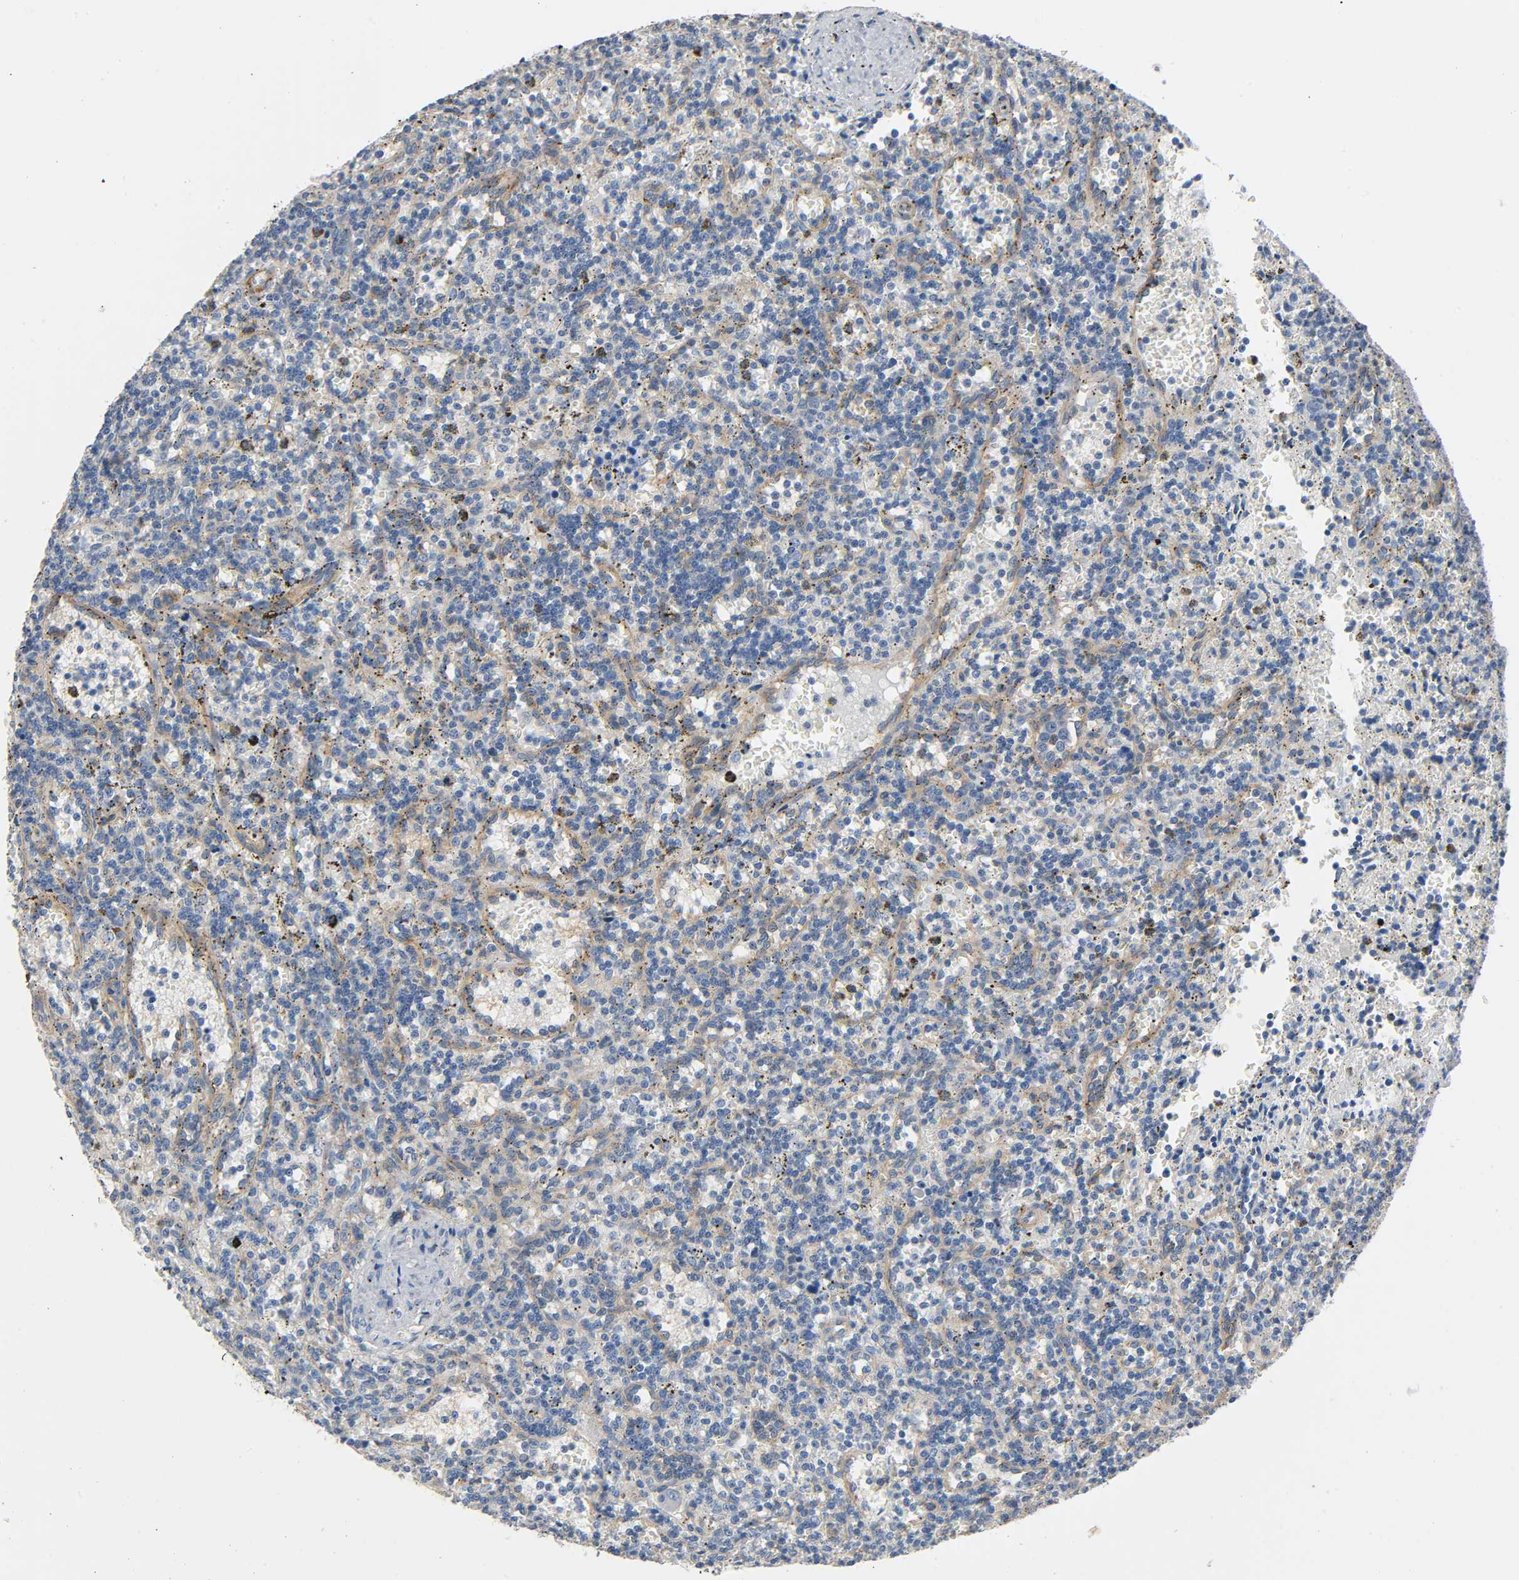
{"staining": {"intensity": "weak", "quantity": "25%-75%", "location": "cytoplasmic/membranous"}, "tissue": "lymphoma", "cell_type": "Tumor cells", "image_type": "cancer", "snomed": [{"axis": "morphology", "description": "Malignant lymphoma, non-Hodgkin's type, Low grade"}, {"axis": "topography", "description": "Spleen"}], "caption": "The micrograph demonstrates a brown stain indicating the presence of a protein in the cytoplasmic/membranous of tumor cells in low-grade malignant lymphoma, non-Hodgkin's type.", "gene": "ARPC1A", "patient": {"sex": "male", "age": 73}}